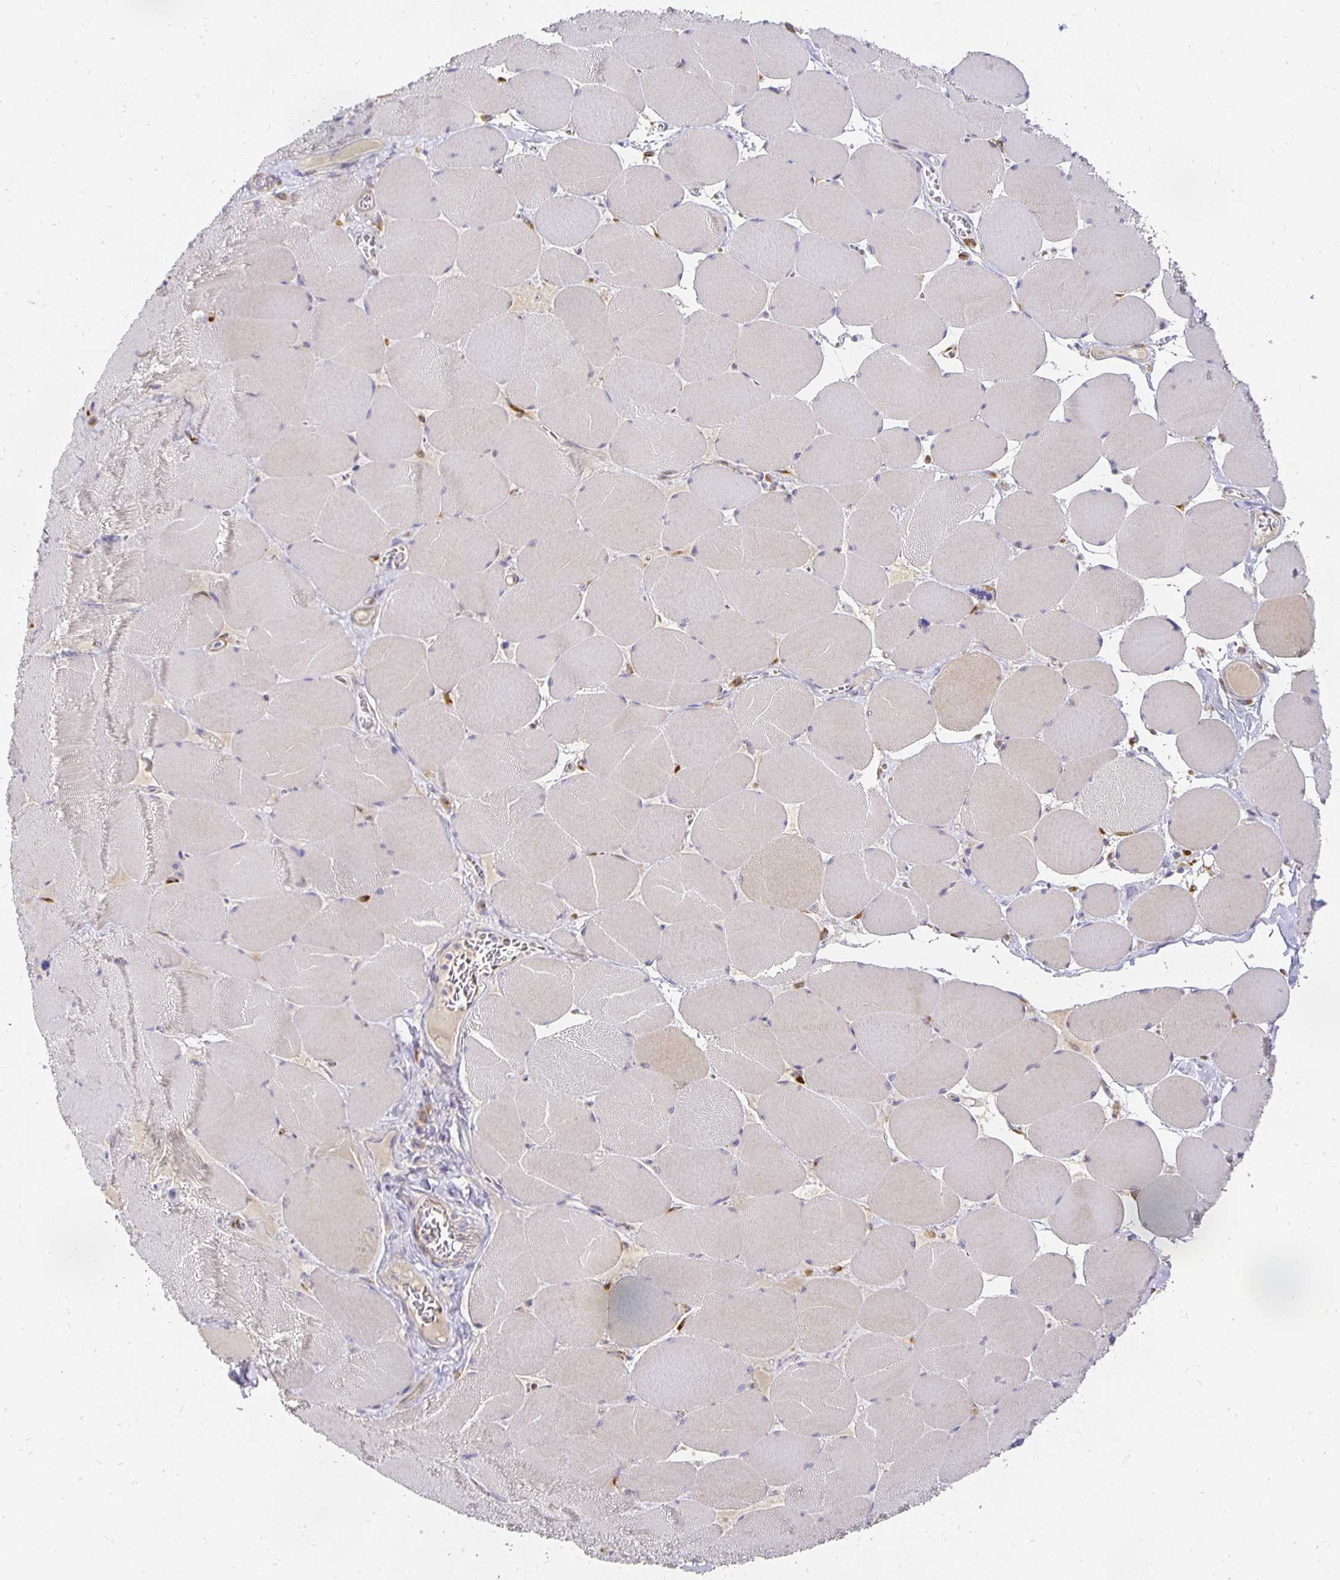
{"staining": {"intensity": "negative", "quantity": "none", "location": "none"}, "tissue": "skeletal muscle", "cell_type": "Myocytes", "image_type": "normal", "snomed": [{"axis": "morphology", "description": "Normal tissue, NOS"}, {"axis": "topography", "description": "Skeletal muscle"}], "caption": "A histopathology image of skeletal muscle stained for a protein shows no brown staining in myocytes.", "gene": "PLOD1", "patient": {"sex": "female", "age": 75}}